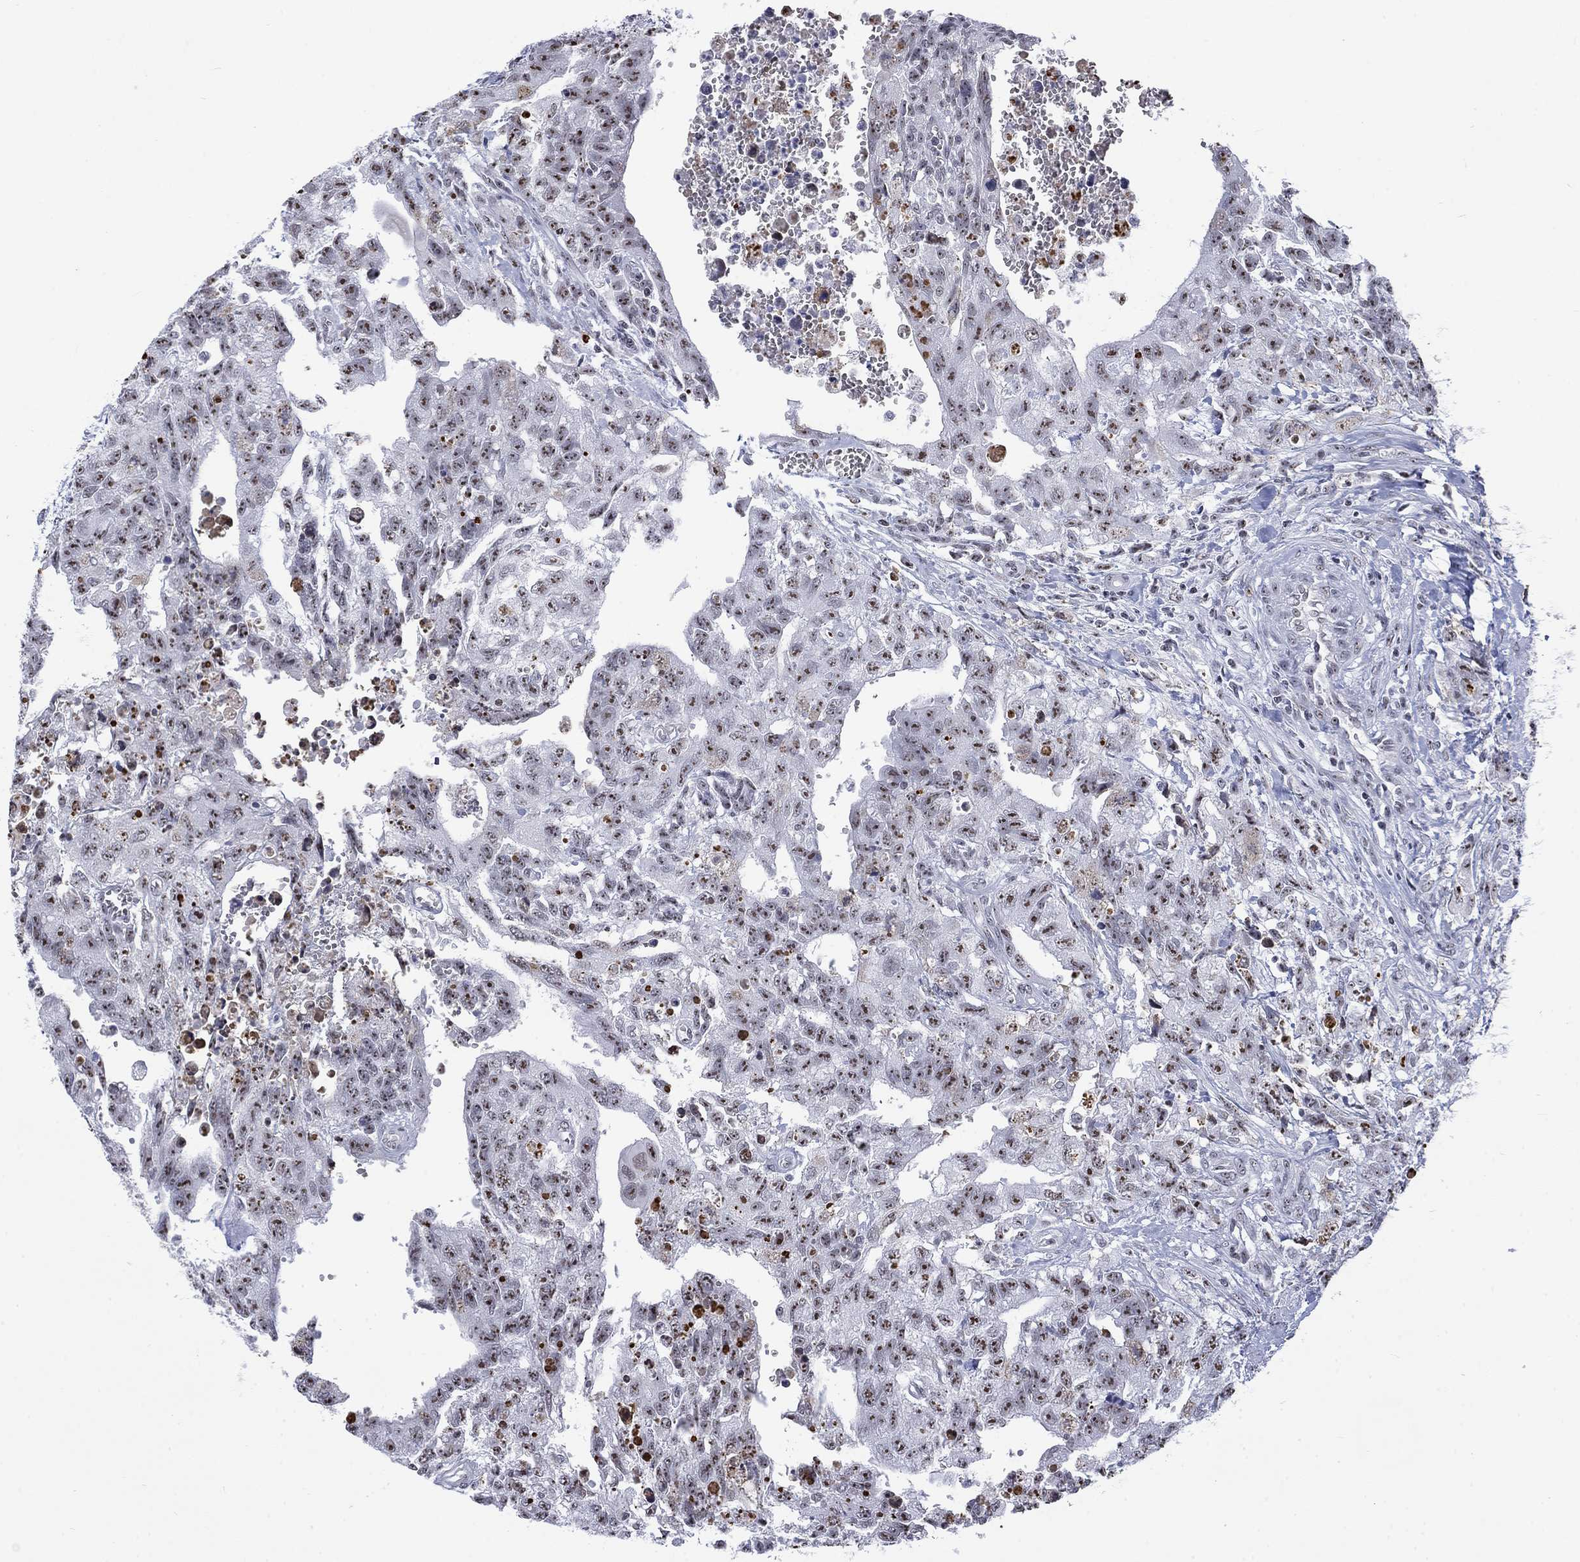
{"staining": {"intensity": "moderate", "quantity": "25%-75%", "location": "nuclear"}, "tissue": "testis cancer", "cell_type": "Tumor cells", "image_type": "cancer", "snomed": [{"axis": "morphology", "description": "Carcinoma, Embryonal, NOS"}, {"axis": "topography", "description": "Testis"}], "caption": "Brown immunohistochemical staining in human embryonal carcinoma (testis) demonstrates moderate nuclear positivity in approximately 25%-75% of tumor cells. The staining was performed using DAB (3,3'-diaminobenzidine) to visualize the protein expression in brown, while the nuclei were stained in blue with hematoxylin (Magnification: 20x).", "gene": "CSRNP3", "patient": {"sex": "male", "age": 24}}